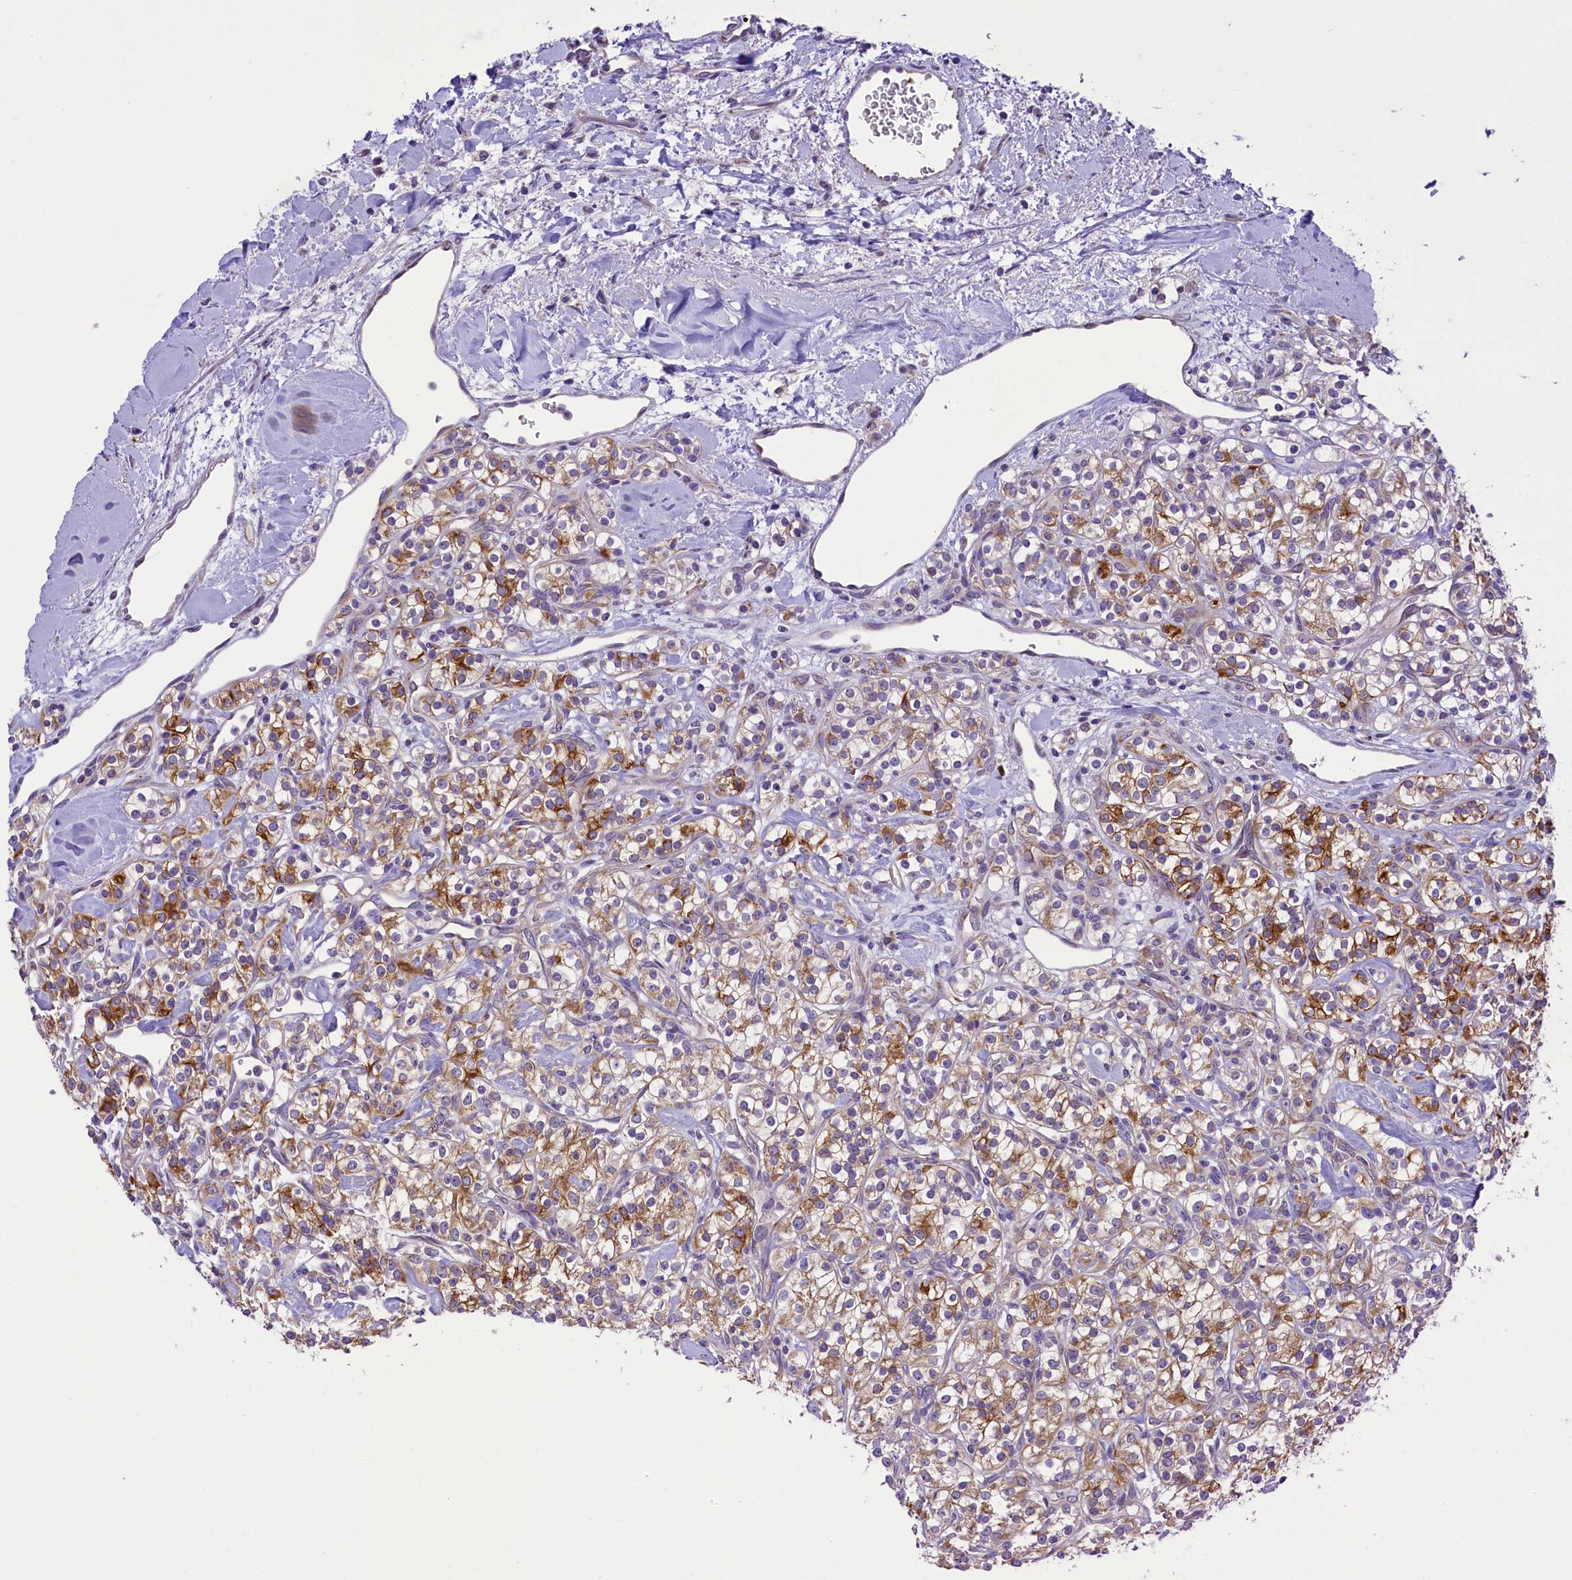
{"staining": {"intensity": "strong", "quantity": "<25%", "location": "cytoplasmic/membranous"}, "tissue": "renal cancer", "cell_type": "Tumor cells", "image_type": "cancer", "snomed": [{"axis": "morphology", "description": "Adenocarcinoma, NOS"}, {"axis": "topography", "description": "Kidney"}], "caption": "A high-resolution micrograph shows immunohistochemistry staining of adenocarcinoma (renal), which displays strong cytoplasmic/membranous expression in approximately <25% of tumor cells.", "gene": "LARP4", "patient": {"sex": "male", "age": 77}}